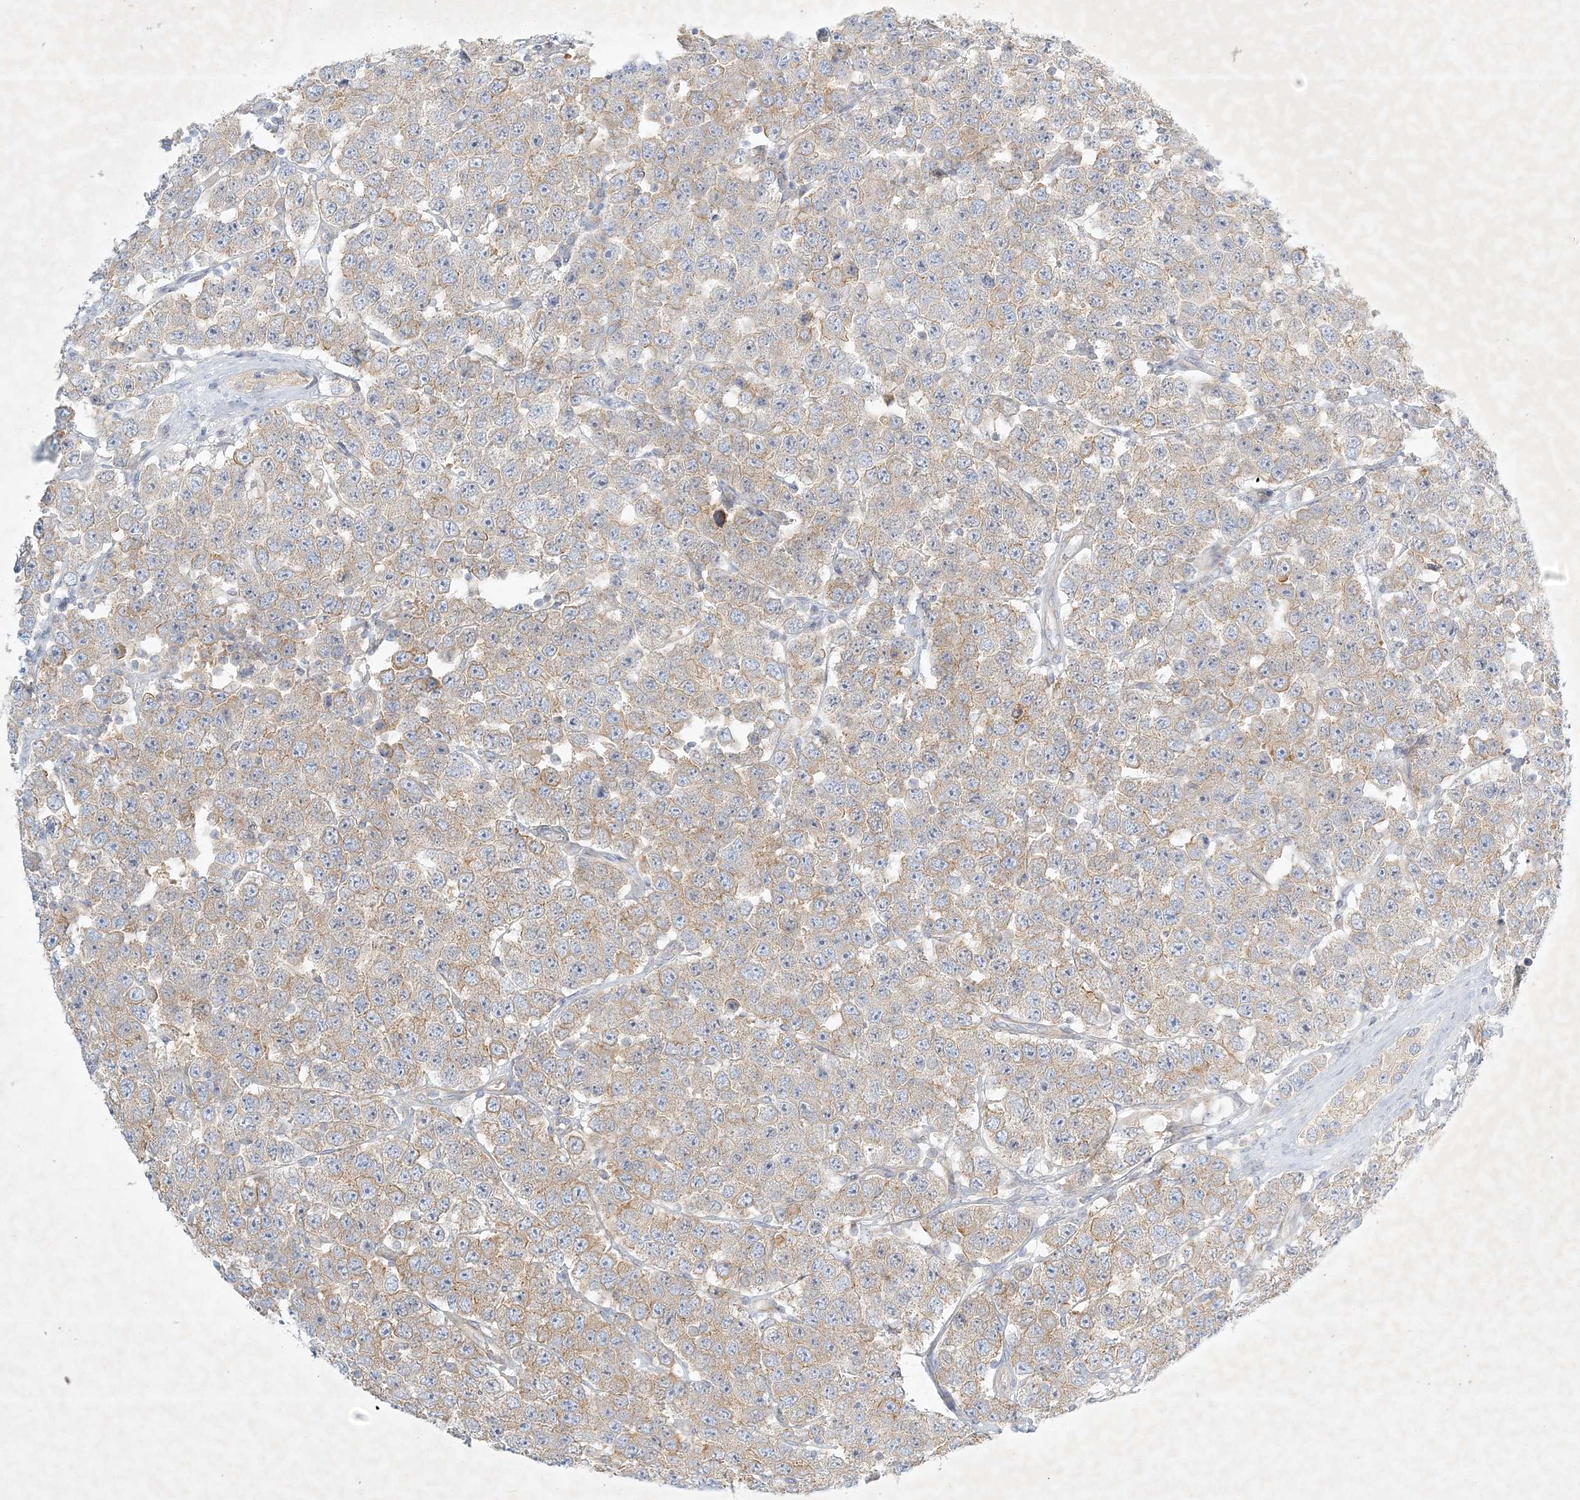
{"staining": {"intensity": "moderate", "quantity": ">75%", "location": "cytoplasmic/membranous"}, "tissue": "testis cancer", "cell_type": "Tumor cells", "image_type": "cancer", "snomed": [{"axis": "morphology", "description": "Seminoma, NOS"}, {"axis": "topography", "description": "Testis"}], "caption": "Tumor cells display medium levels of moderate cytoplasmic/membranous staining in about >75% of cells in testis cancer (seminoma). (DAB (3,3'-diaminobenzidine) IHC, brown staining for protein, blue staining for nuclei).", "gene": "STK11IP", "patient": {"sex": "male", "age": 28}}